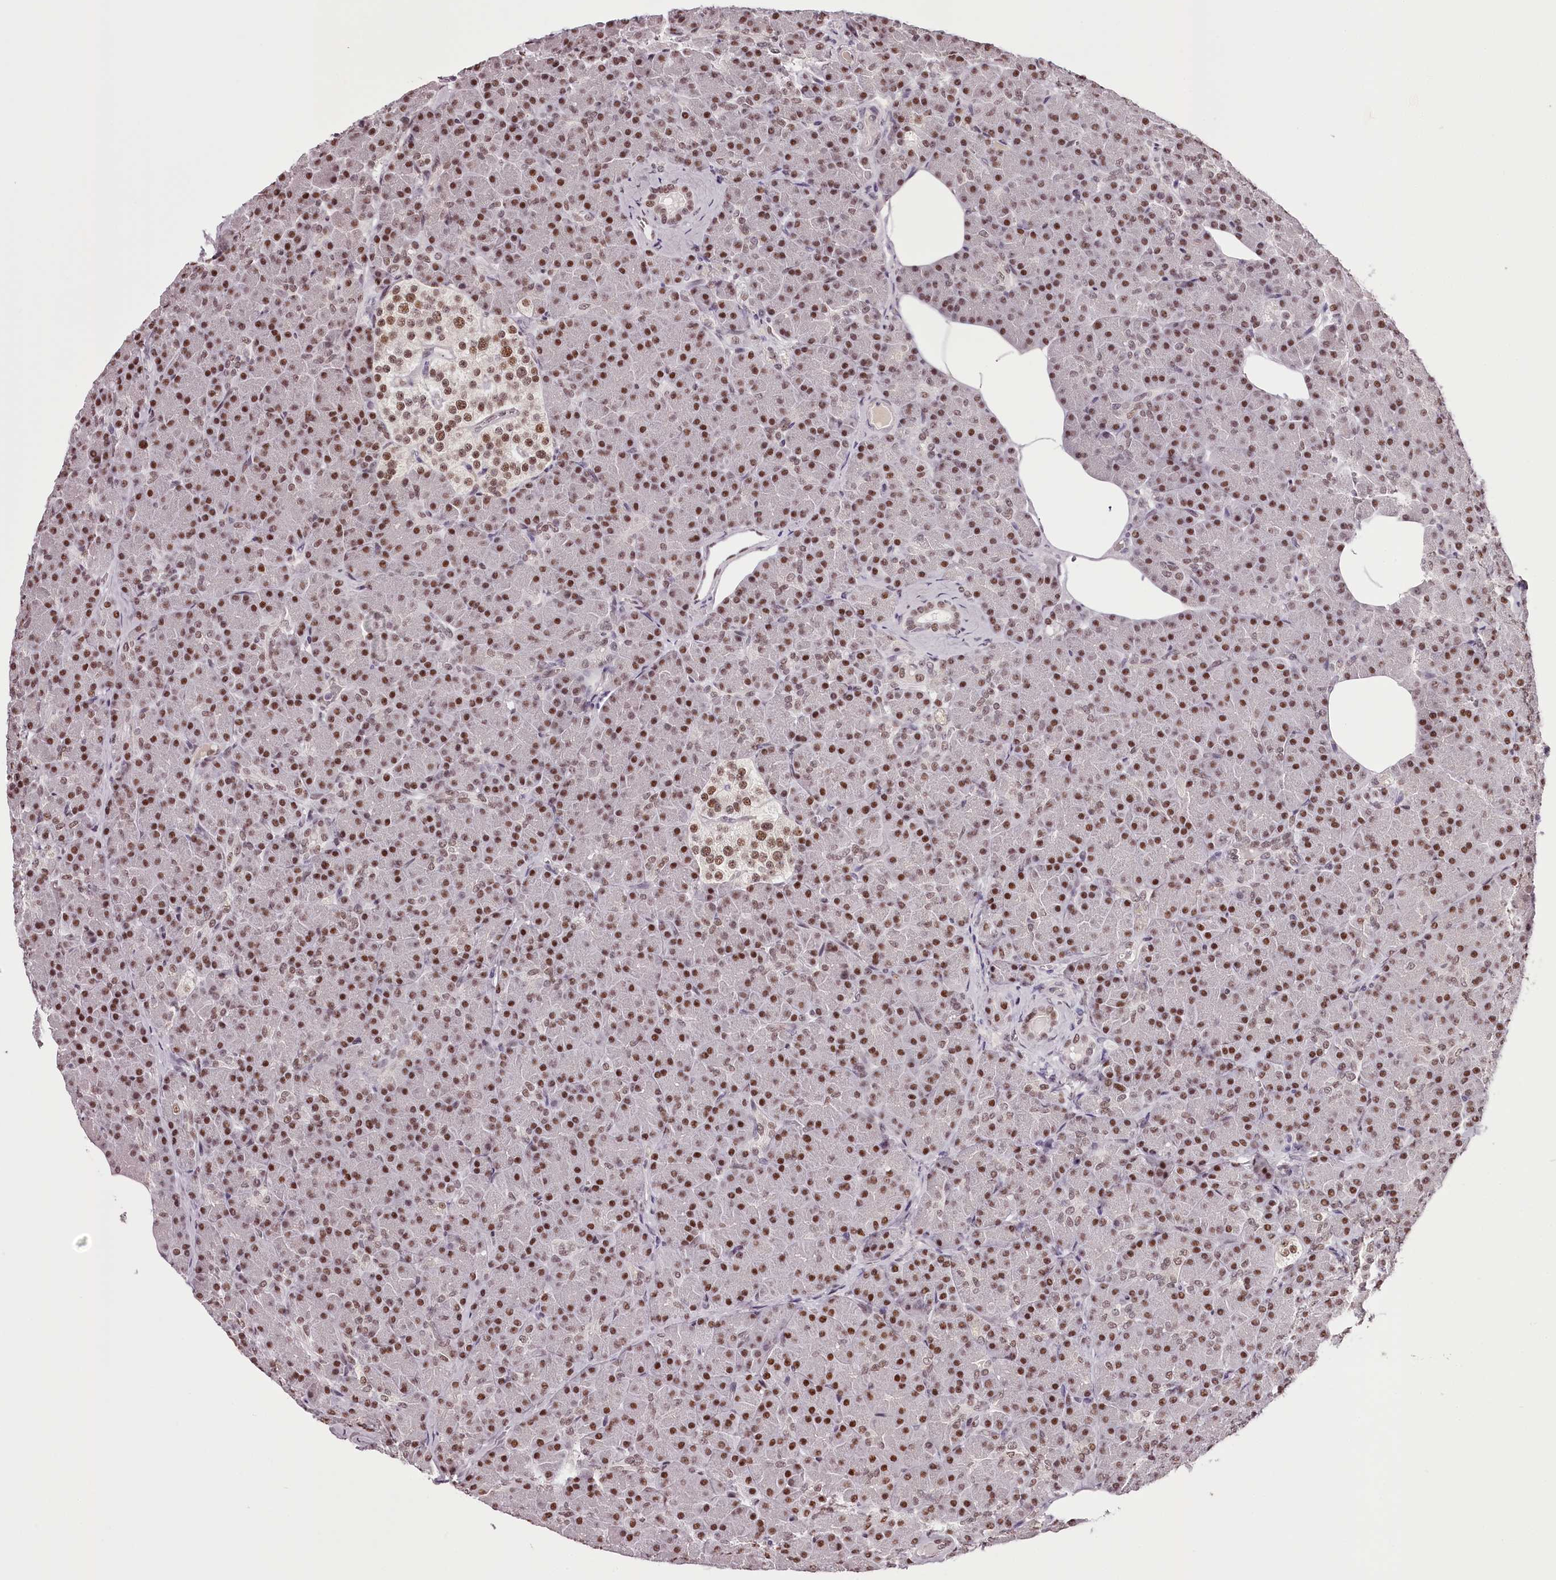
{"staining": {"intensity": "strong", "quantity": ">75%", "location": "nuclear"}, "tissue": "pancreas", "cell_type": "Exocrine glandular cells", "image_type": "normal", "snomed": [{"axis": "morphology", "description": "Normal tissue, NOS"}, {"axis": "topography", "description": "Pancreas"}], "caption": "Pancreas stained with a brown dye shows strong nuclear positive positivity in about >75% of exocrine glandular cells.", "gene": "TTC33", "patient": {"sex": "female", "age": 43}}